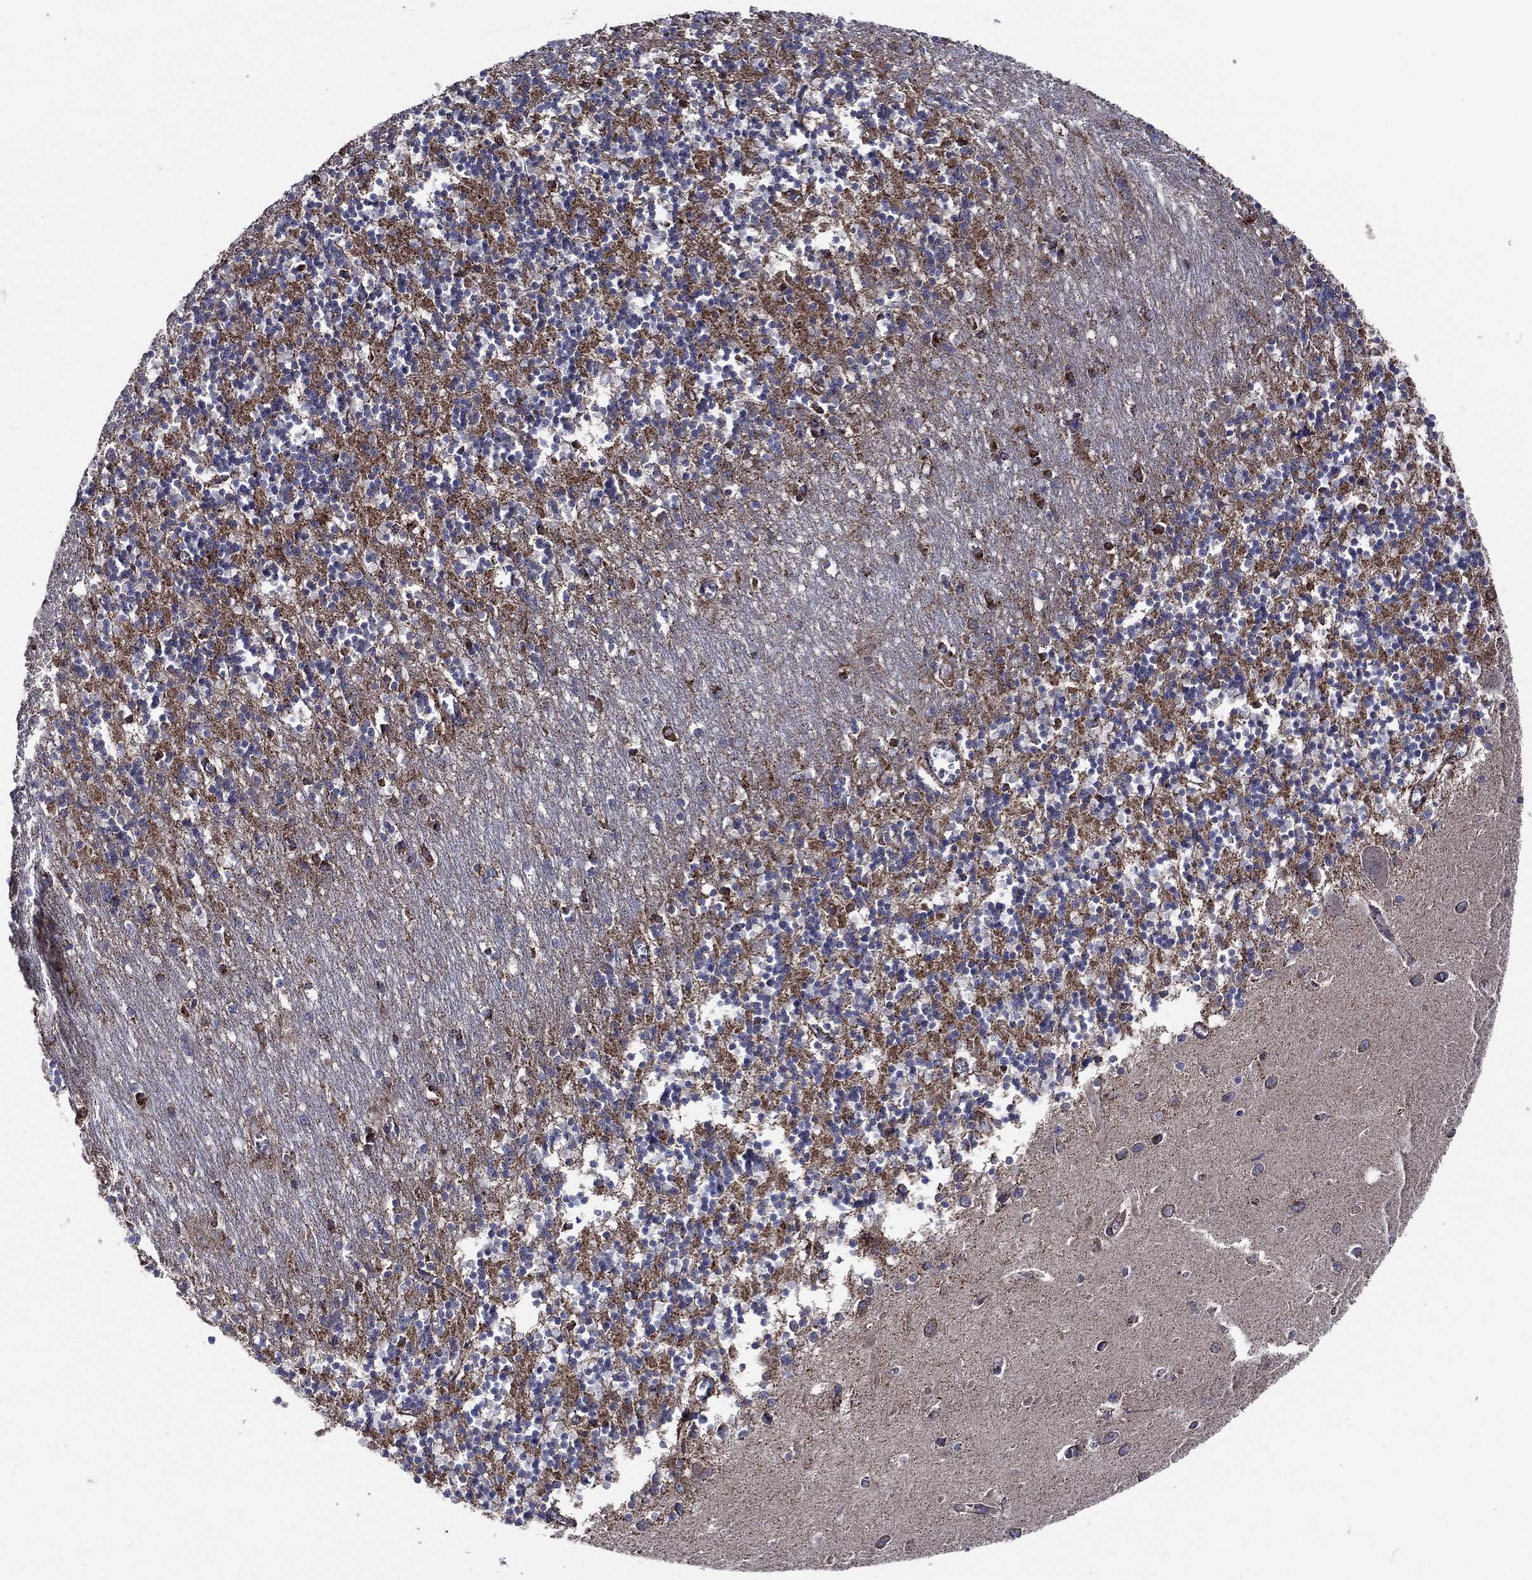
{"staining": {"intensity": "negative", "quantity": "none", "location": "none"}, "tissue": "cerebellum", "cell_type": "Cells in granular layer", "image_type": "normal", "snomed": [{"axis": "morphology", "description": "Normal tissue, NOS"}, {"axis": "topography", "description": "Cerebellum"}], "caption": "A high-resolution micrograph shows IHC staining of normal cerebellum, which exhibits no significant expression in cells in granular layer.", "gene": "ANKRD37", "patient": {"sex": "female", "age": 64}}